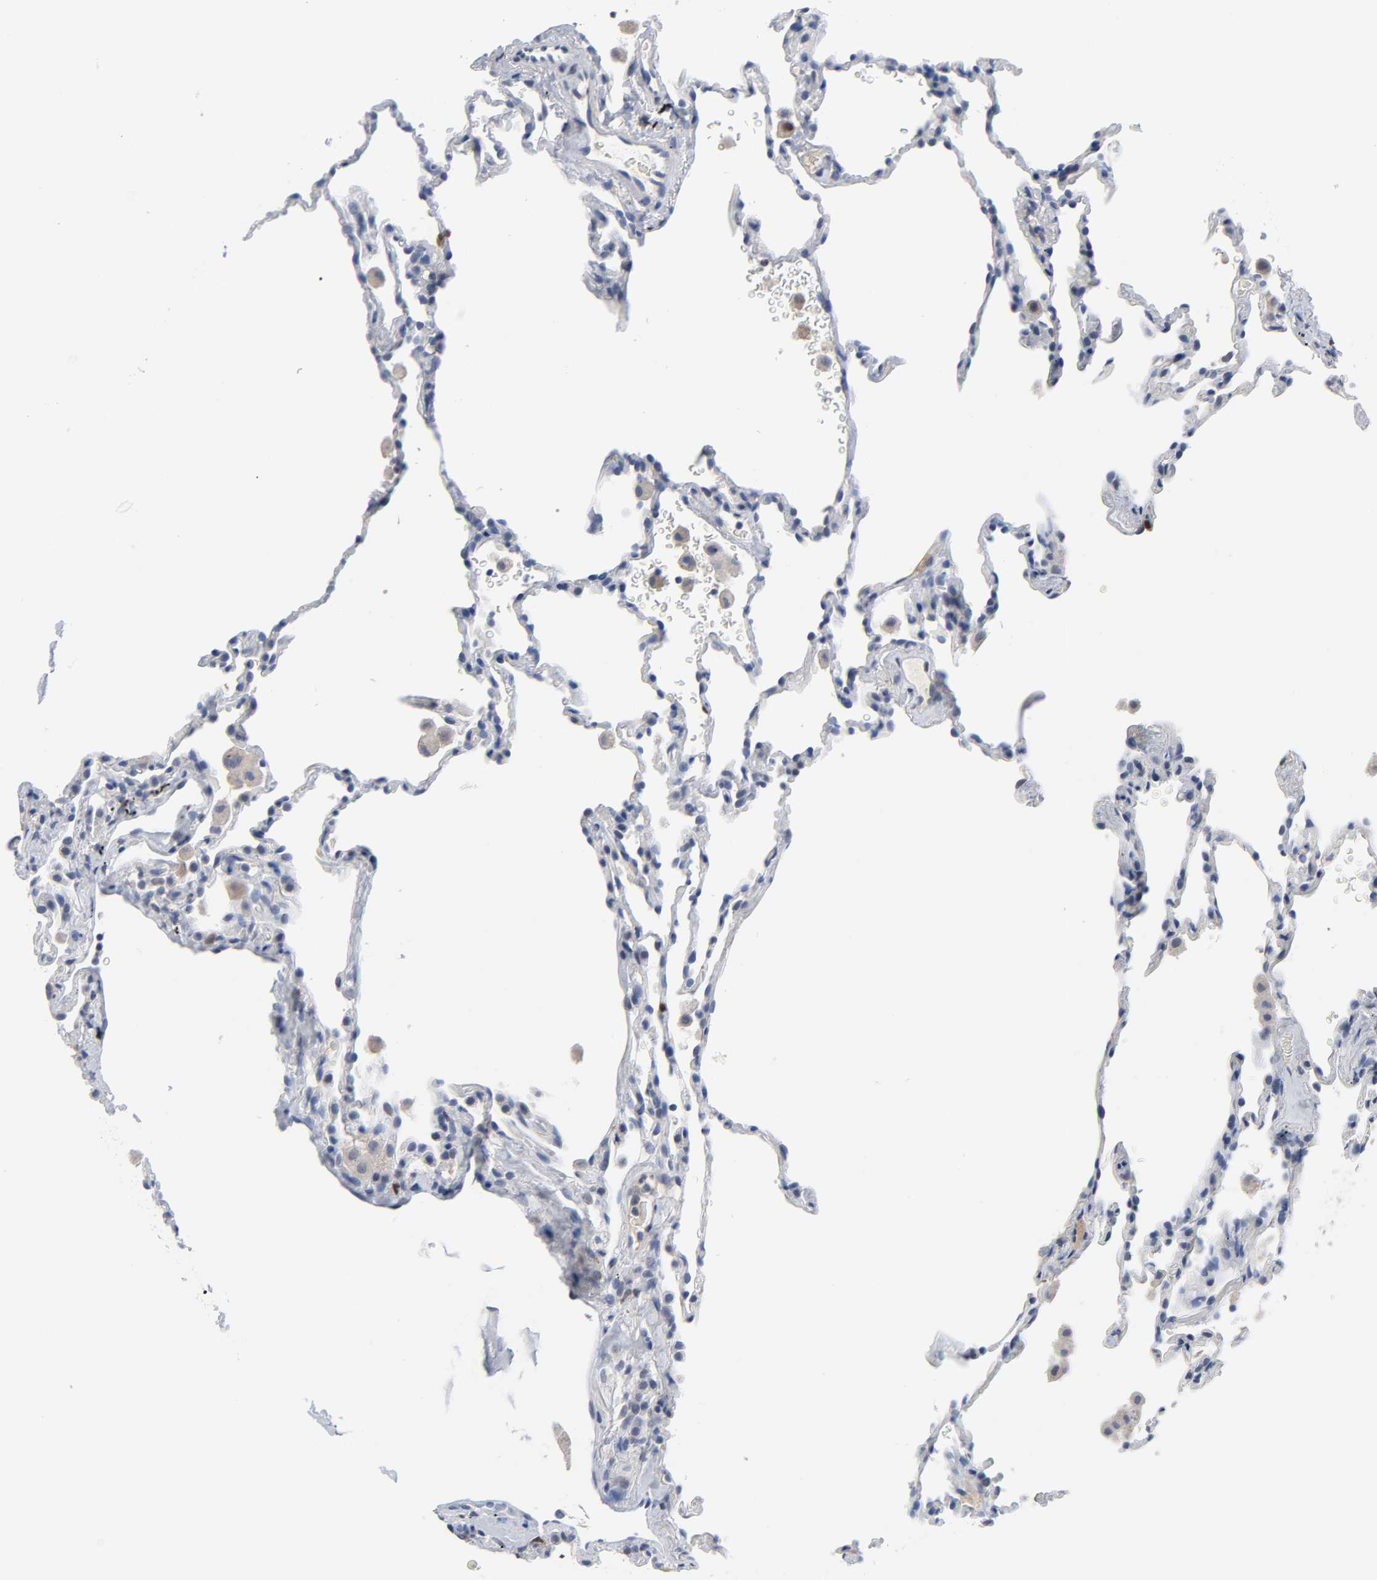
{"staining": {"intensity": "negative", "quantity": "none", "location": "none"}, "tissue": "lung", "cell_type": "Alveolar cells", "image_type": "normal", "snomed": [{"axis": "morphology", "description": "Normal tissue, NOS"}, {"axis": "morphology", "description": "Soft tissue tumor metastatic"}, {"axis": "topography", "description": "Lung"}], "caption": "An immunohistochemistry (IHC) image of benign lung is shown. There is no staining in alveolar cells of lung. (Immunohistochemistry, brightfield microscopy, high magnification).", "gene": "WEE1", "patient": {"sex": "male", "age": 59}}